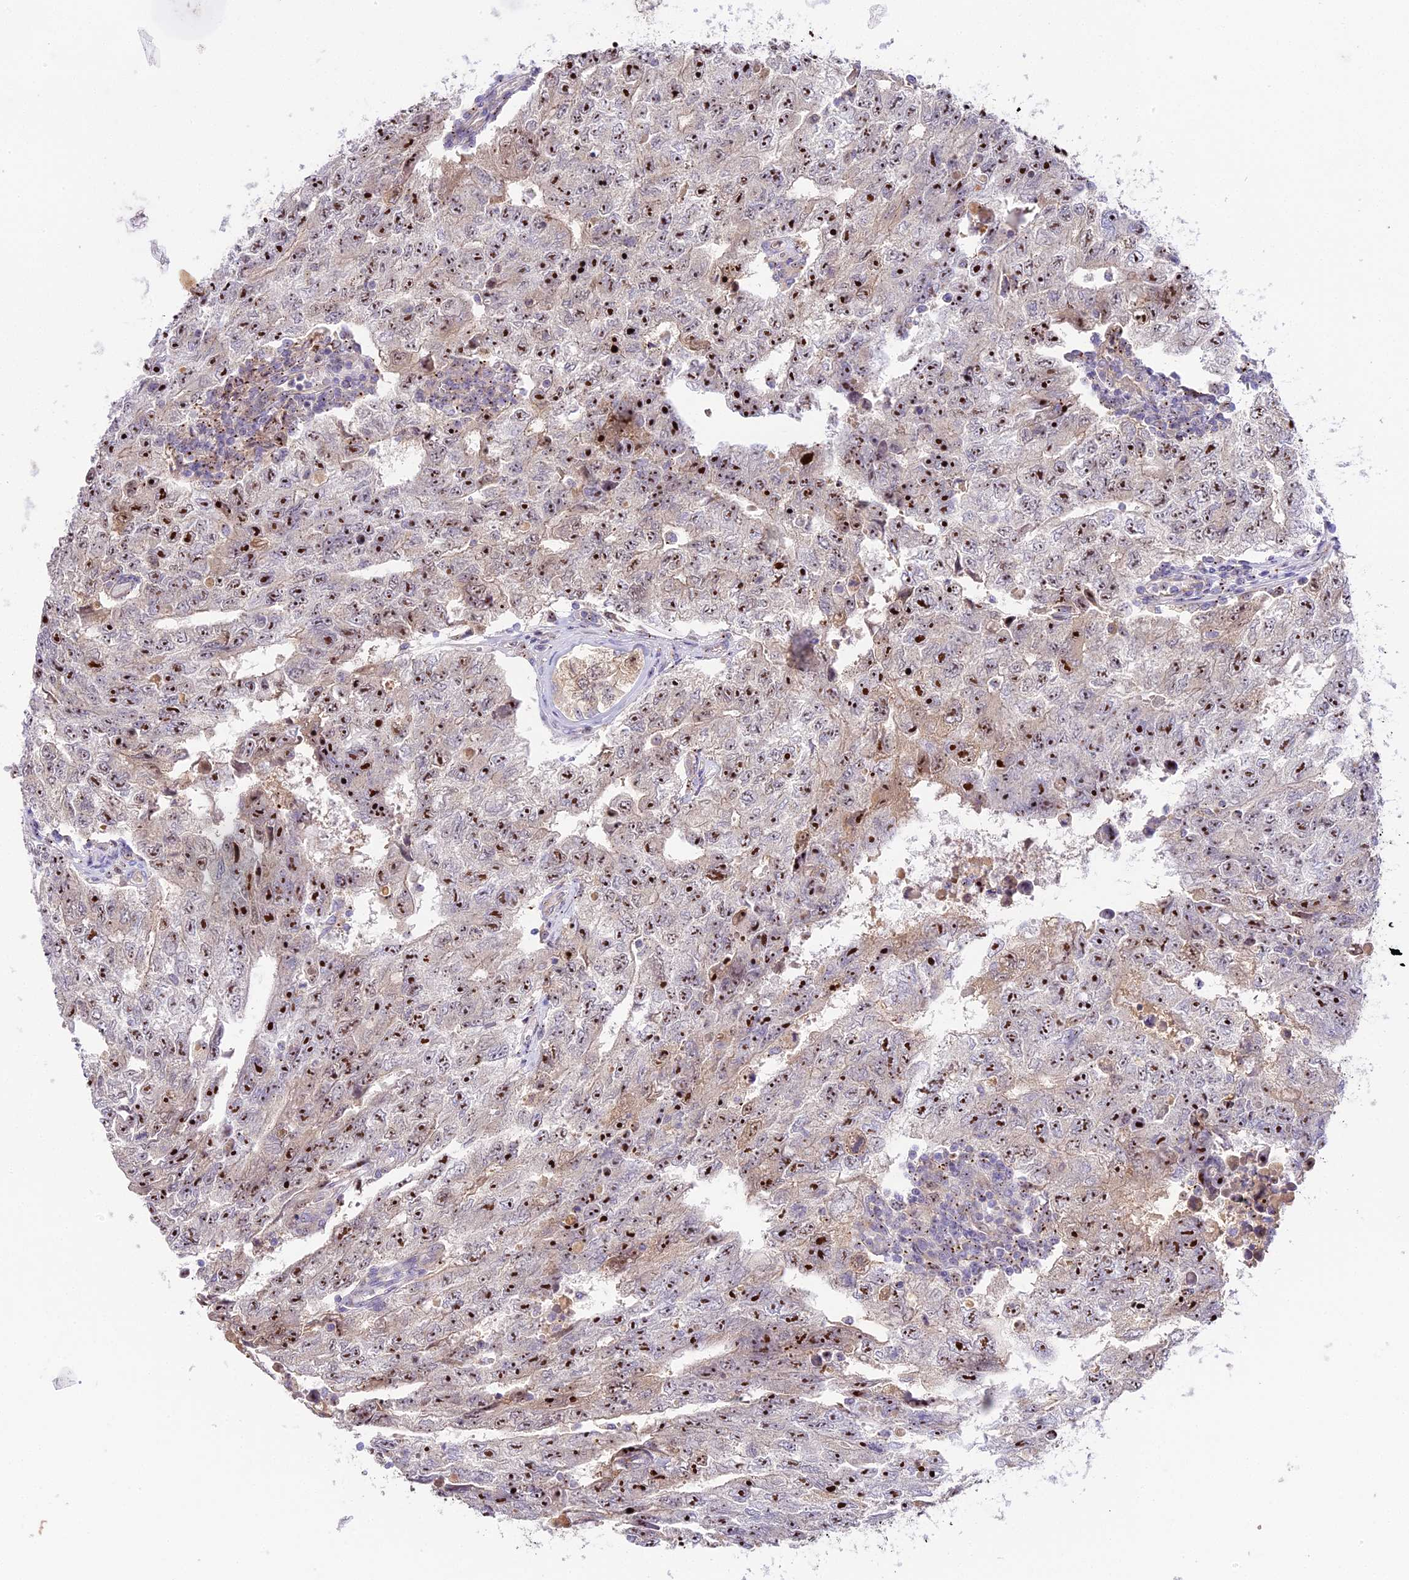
{"staining": {"intensity": "strong", "quantity": ">75%", "location": "nuclear"}, "tissue": "testis cancer", "cell_type": "Tumor cells", "image_type": "cancer", "snomed": [{"axis": "morphology", "description": "Carcinoma, Embryonal, NOS"}, {"axis": "topography", "description": "Testis"}], "caption": "Immunohistochemistry photomicrograph of neoplastic tissue: human embryonal carcinoma (testis) stained using IHC reveals high levels of strong protein expression localized specifically in the nuclear of tumor cells, appearing as a nuclear brown color.", "gene": "RAD51", "patient": {"sex": "male", "age": 17}}